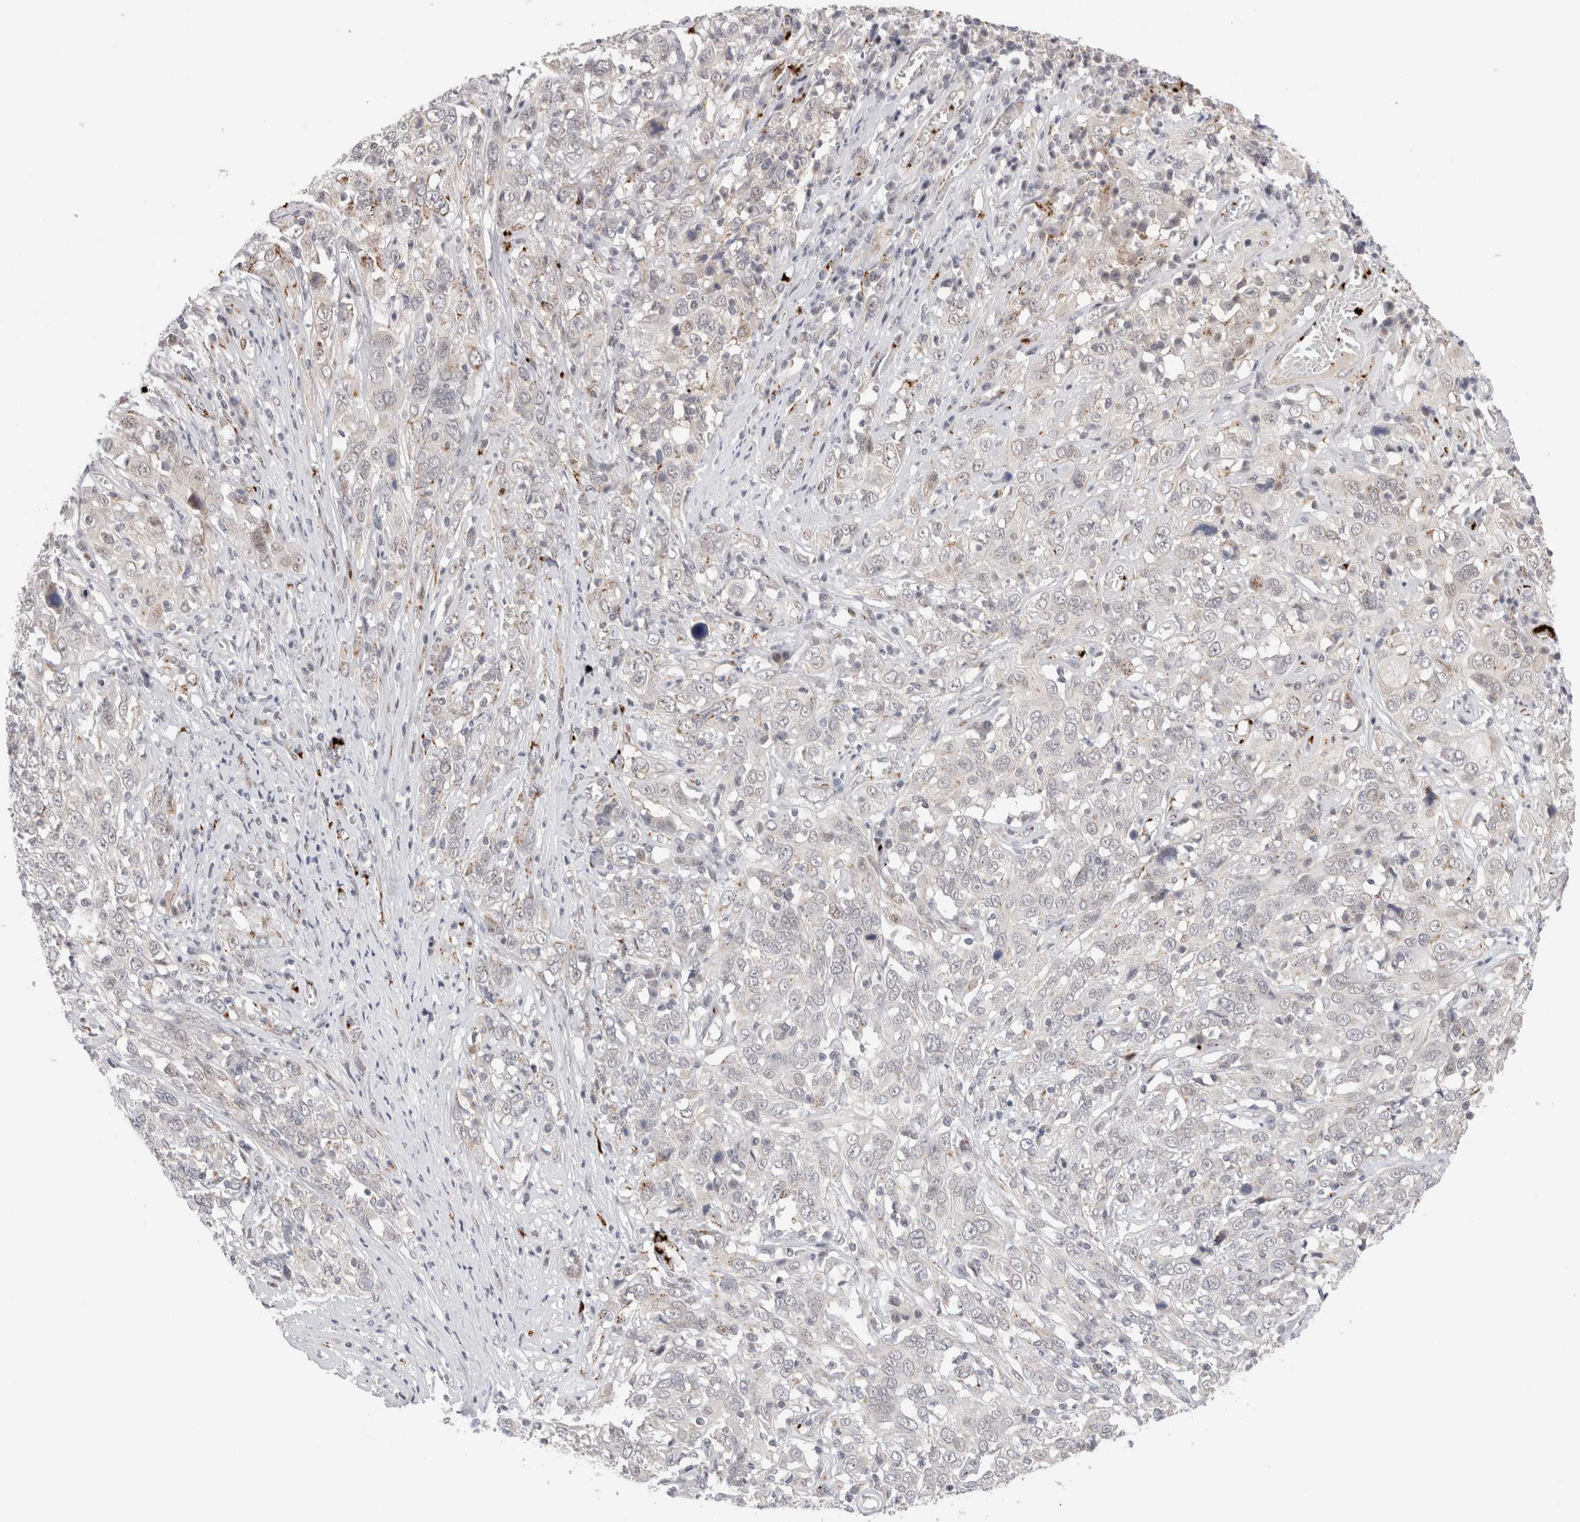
{"staining": {"intensity": "negative", "quantity": "none", "location": "none"}, "tissue": "cervical cancer", "cell_type": "Tumor cells", "image_type": "cancer", "snomed": [{"axis": "morphology", "description": "Squamous cell carcinoma, NOS"}, {"axis": "topography", "description": "Cervix"}], "caption": "High magnification brightfield microscopy of cervical cancer stained with DAB (brown) and counterstained with hematoxylin (blue): tumor cells show no significant expression.", "gene": "VPS28", "patient": {"sex": "female", "age": 46}}